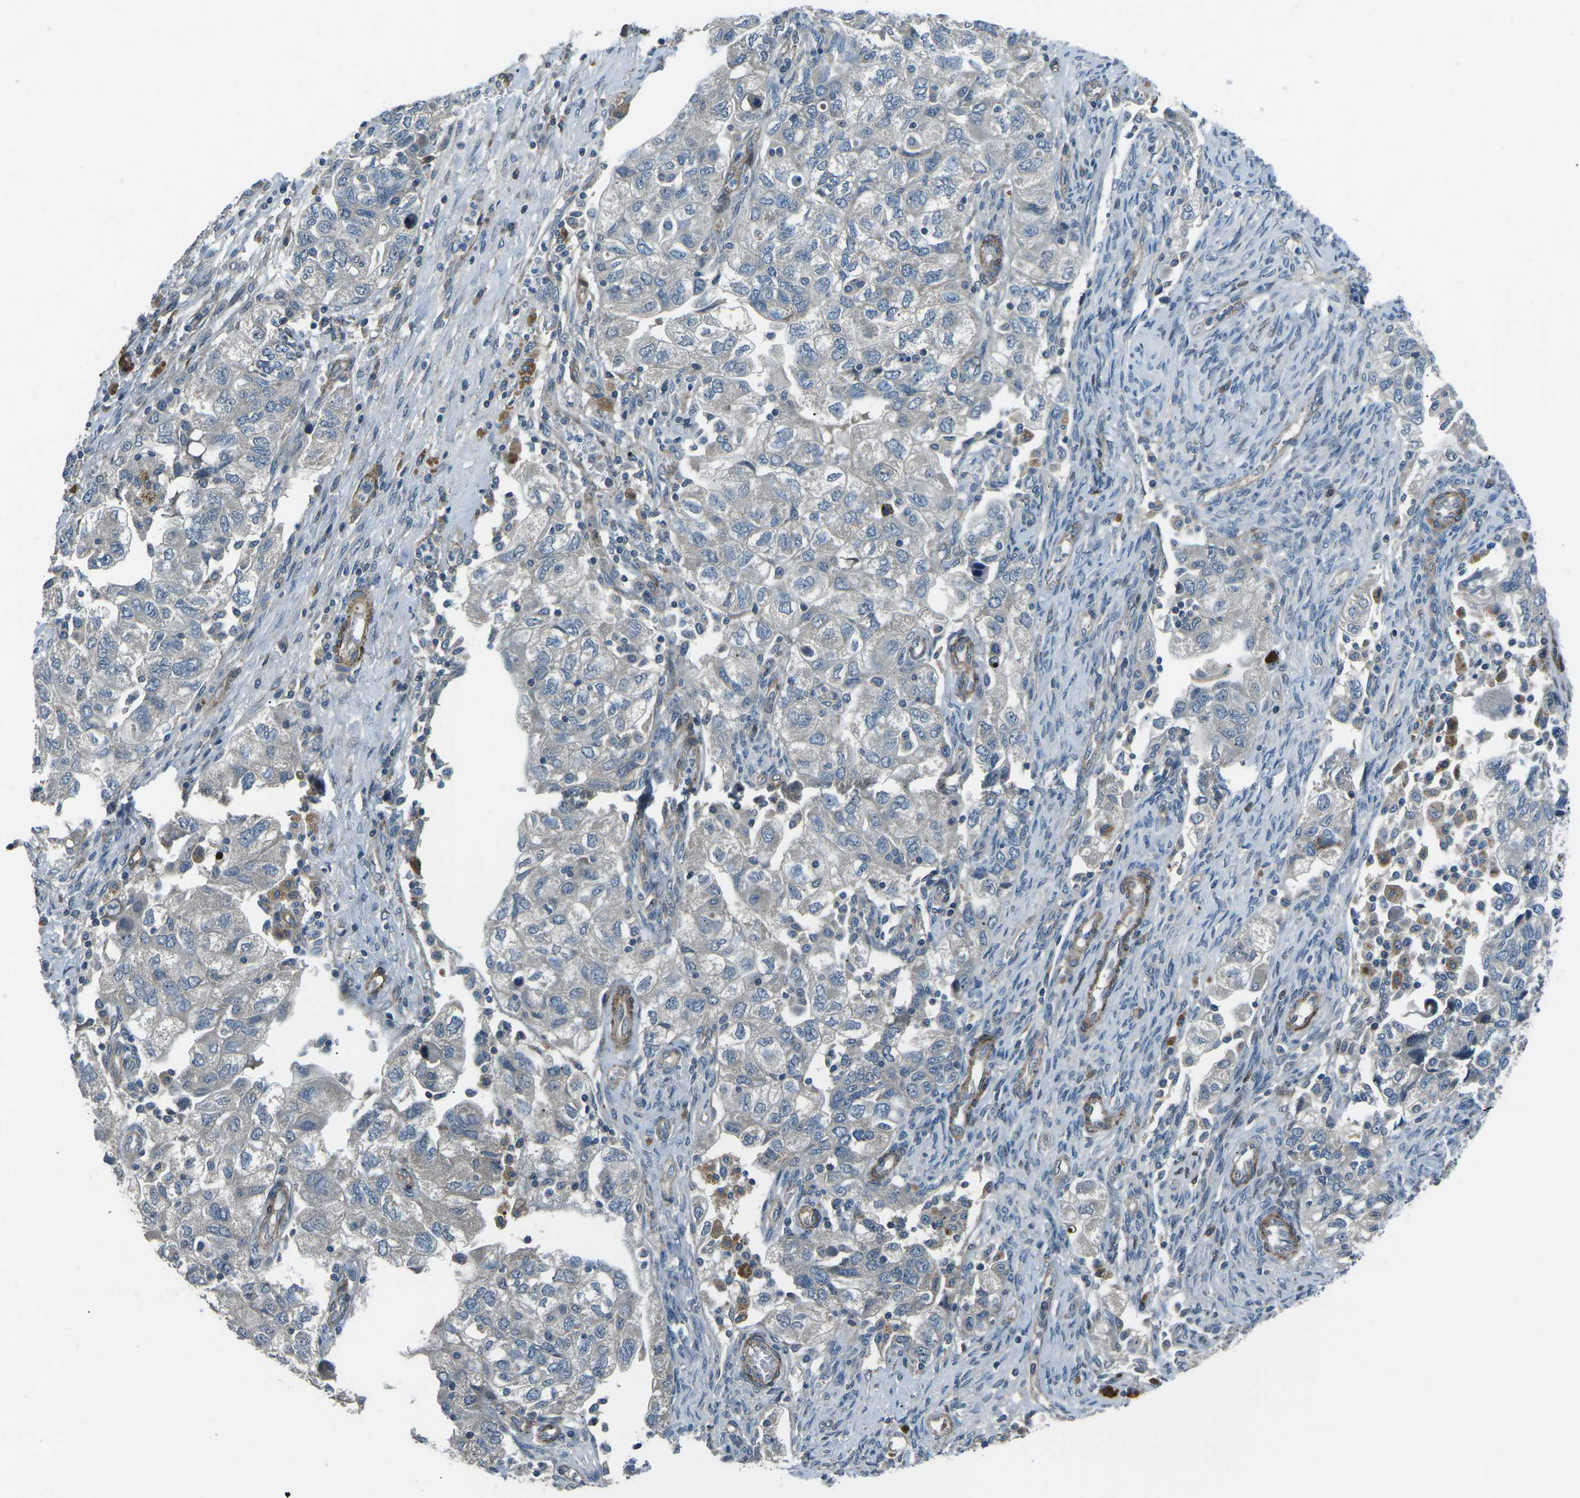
{"staining": {"intensity": "negative", "quantity": "none", "location": "none"}, "tissue": "ovarian cancer", "cell_type": "Tumor cells", "image_type": "cancer", "snomed": [{"axis": "morphology", "description": "Carcinoma, NOS"}, {"axis": "morphology", "description": "Cystadenocarcinoma, serous, NOS"}, {"axis": "topography", "description": "Ovary"}], "caption": "High power microscopy image of an immunohistochemistry micrograph of ovarian carcinoma, revealing no significant positivity in tumor cells.", "gene": "AFAP1", "patient": {"sex": "female", "age": 69}}